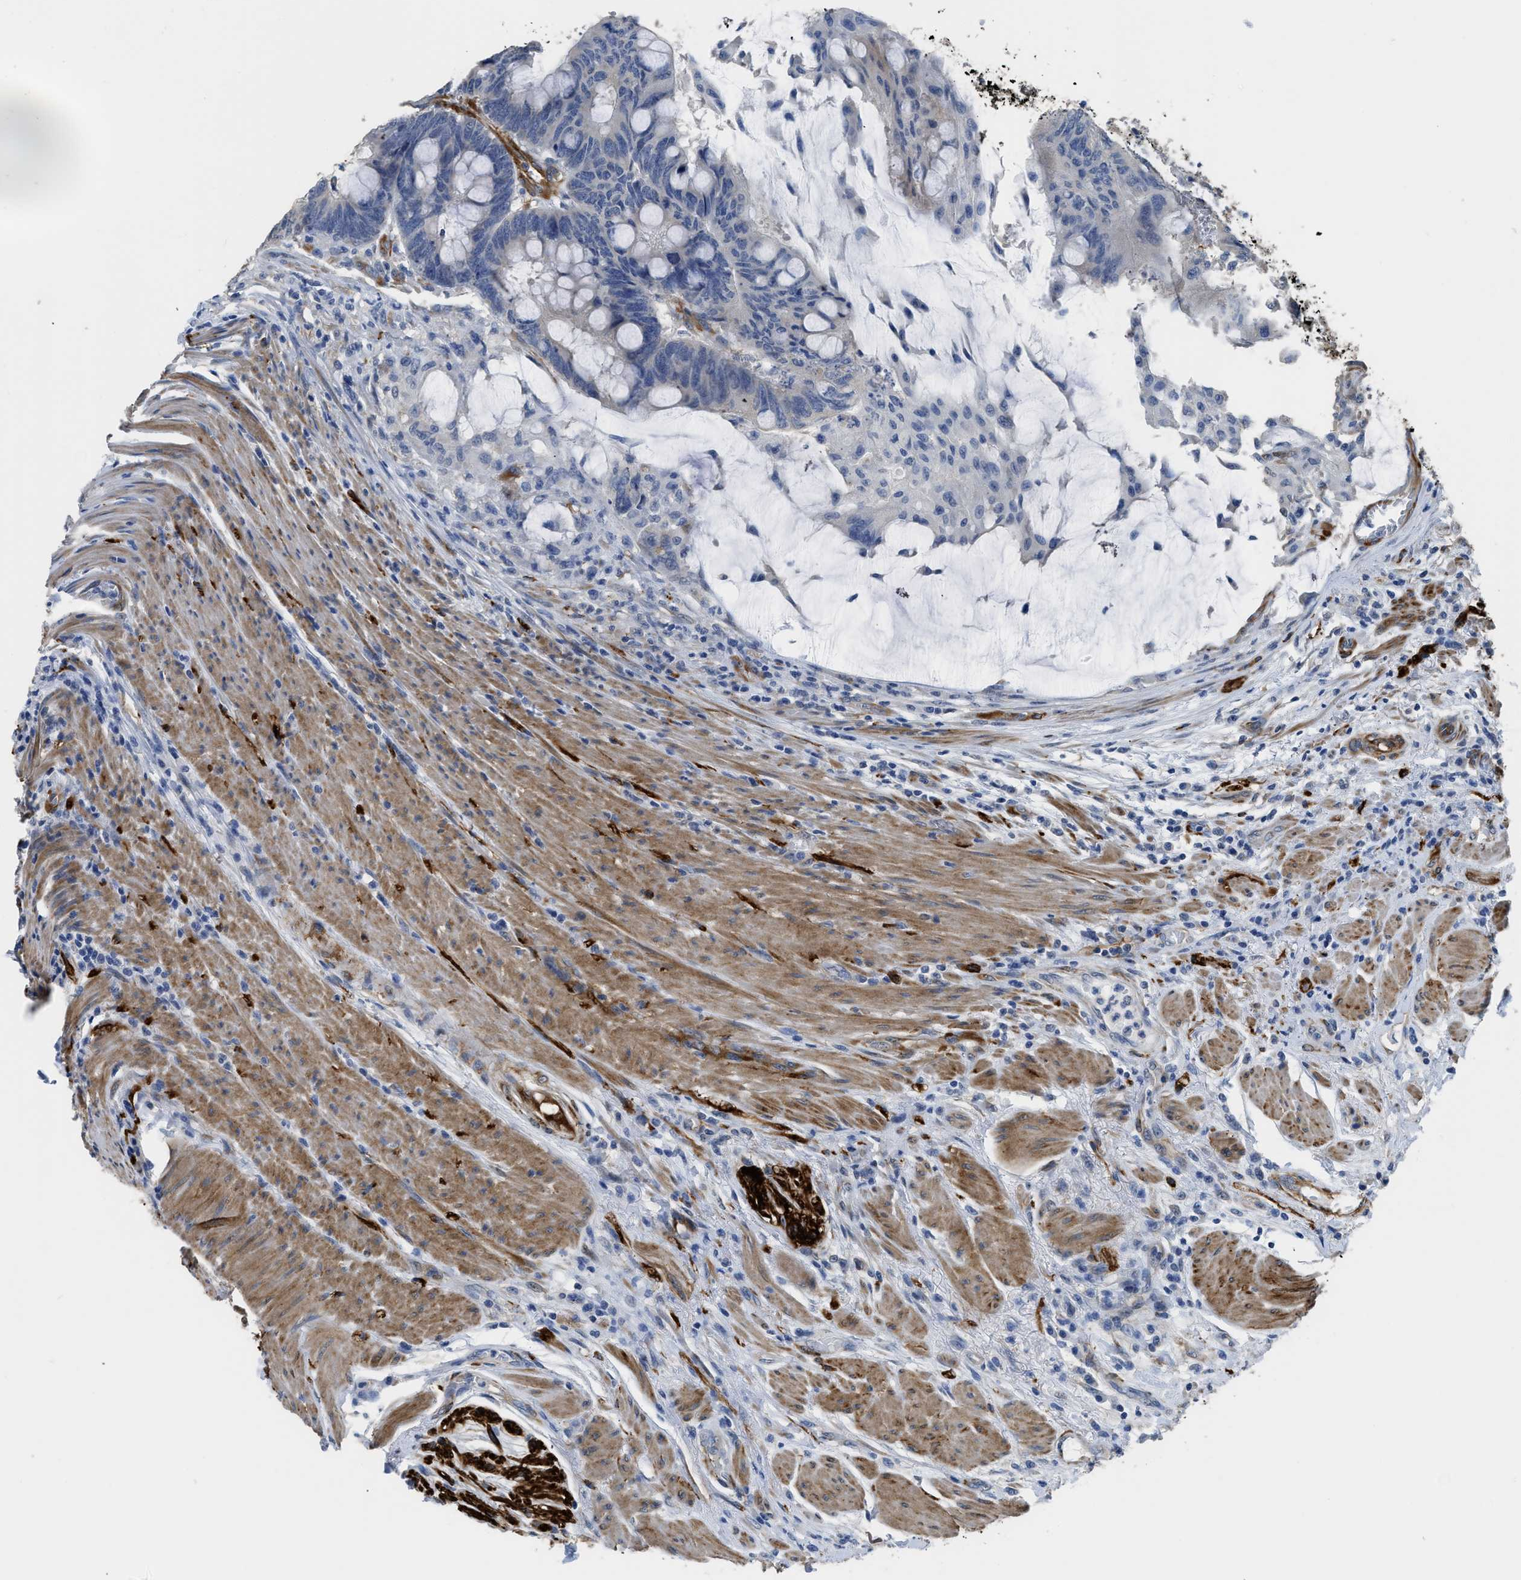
{"staining": {"intensity": "negative", "quantity": "none", "location": "none"}, "tissue": "colorectal cancer", "cell_type": "Tumor cells", "image_type": "cancer", "snomed": [{"axis": "morphology", "description": "Normal tissue, NOS"}, {"axis": "morphology", "description": "Adenocarcinoma, NOS"}, {"axis": "topography", "description": "Rectum"}, {"axis": "topography", "description": "Peripheral nerve tissue"}], "caption": "The photomicrograph demonstrates no staining of tumor cells in colorectal cancer.", "gene": "ZSWIM5", "patient": {"sex": "male", "age": 92}}